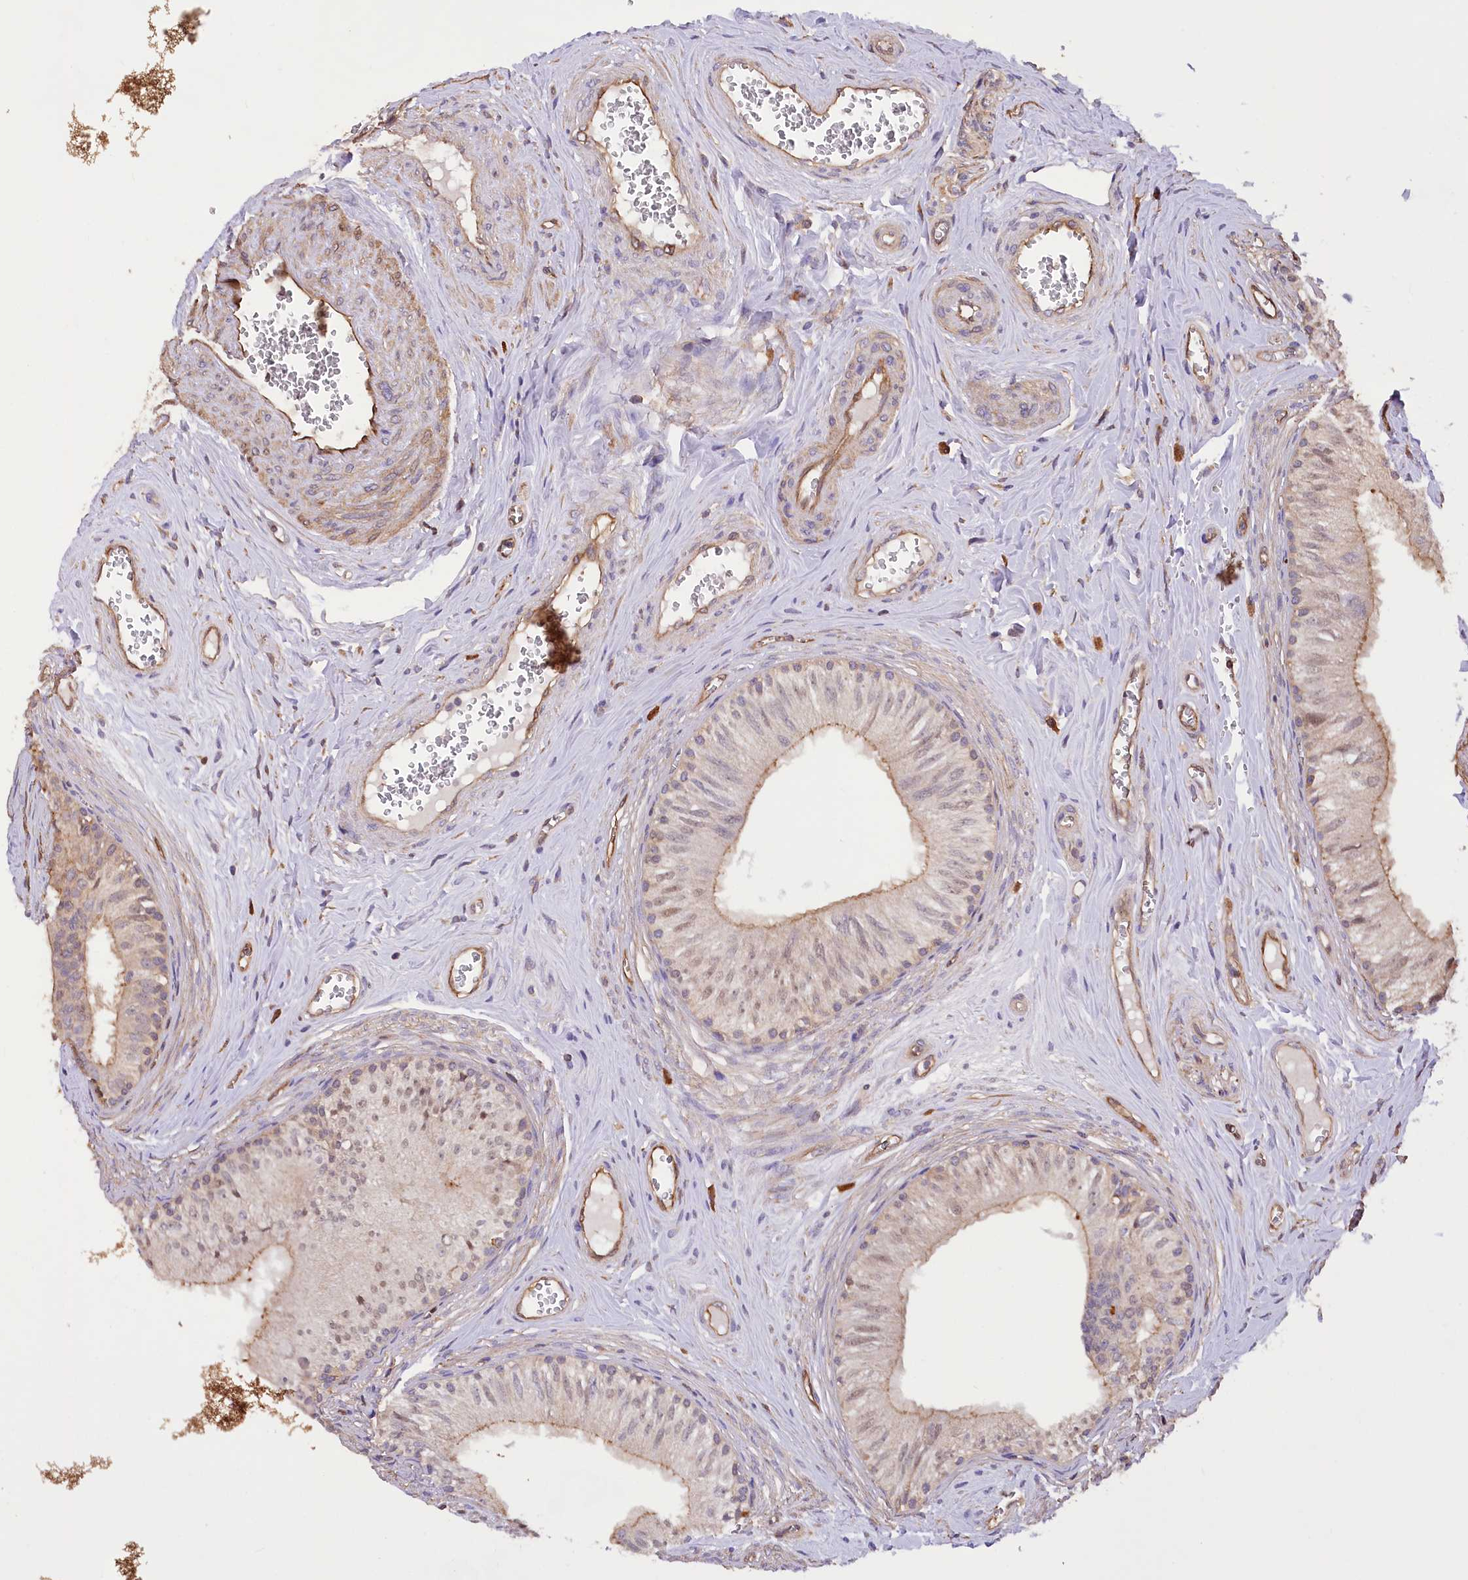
{"staining": {"intensity": "weak", "quantity": "<25%", "location": "cytoplasmic/membranous"}, "tissue": "epididymis", "cell_type": "Glandular cells", "image_type": "normal", "snomed": [{"axis": "morphology", "description": "Normal tissue, NOS"}, {"axis": "topography", "description": "Epididymis"}], "caption": "Glandular cells are negative for protein expression in unremarkable human epididymis. (DAB (3,3'-diaminobenzidine) immunohistochemistry (IHC), high magnification).", "gene": "DPP3", "patient": {"sex": "male", "age": 46}}